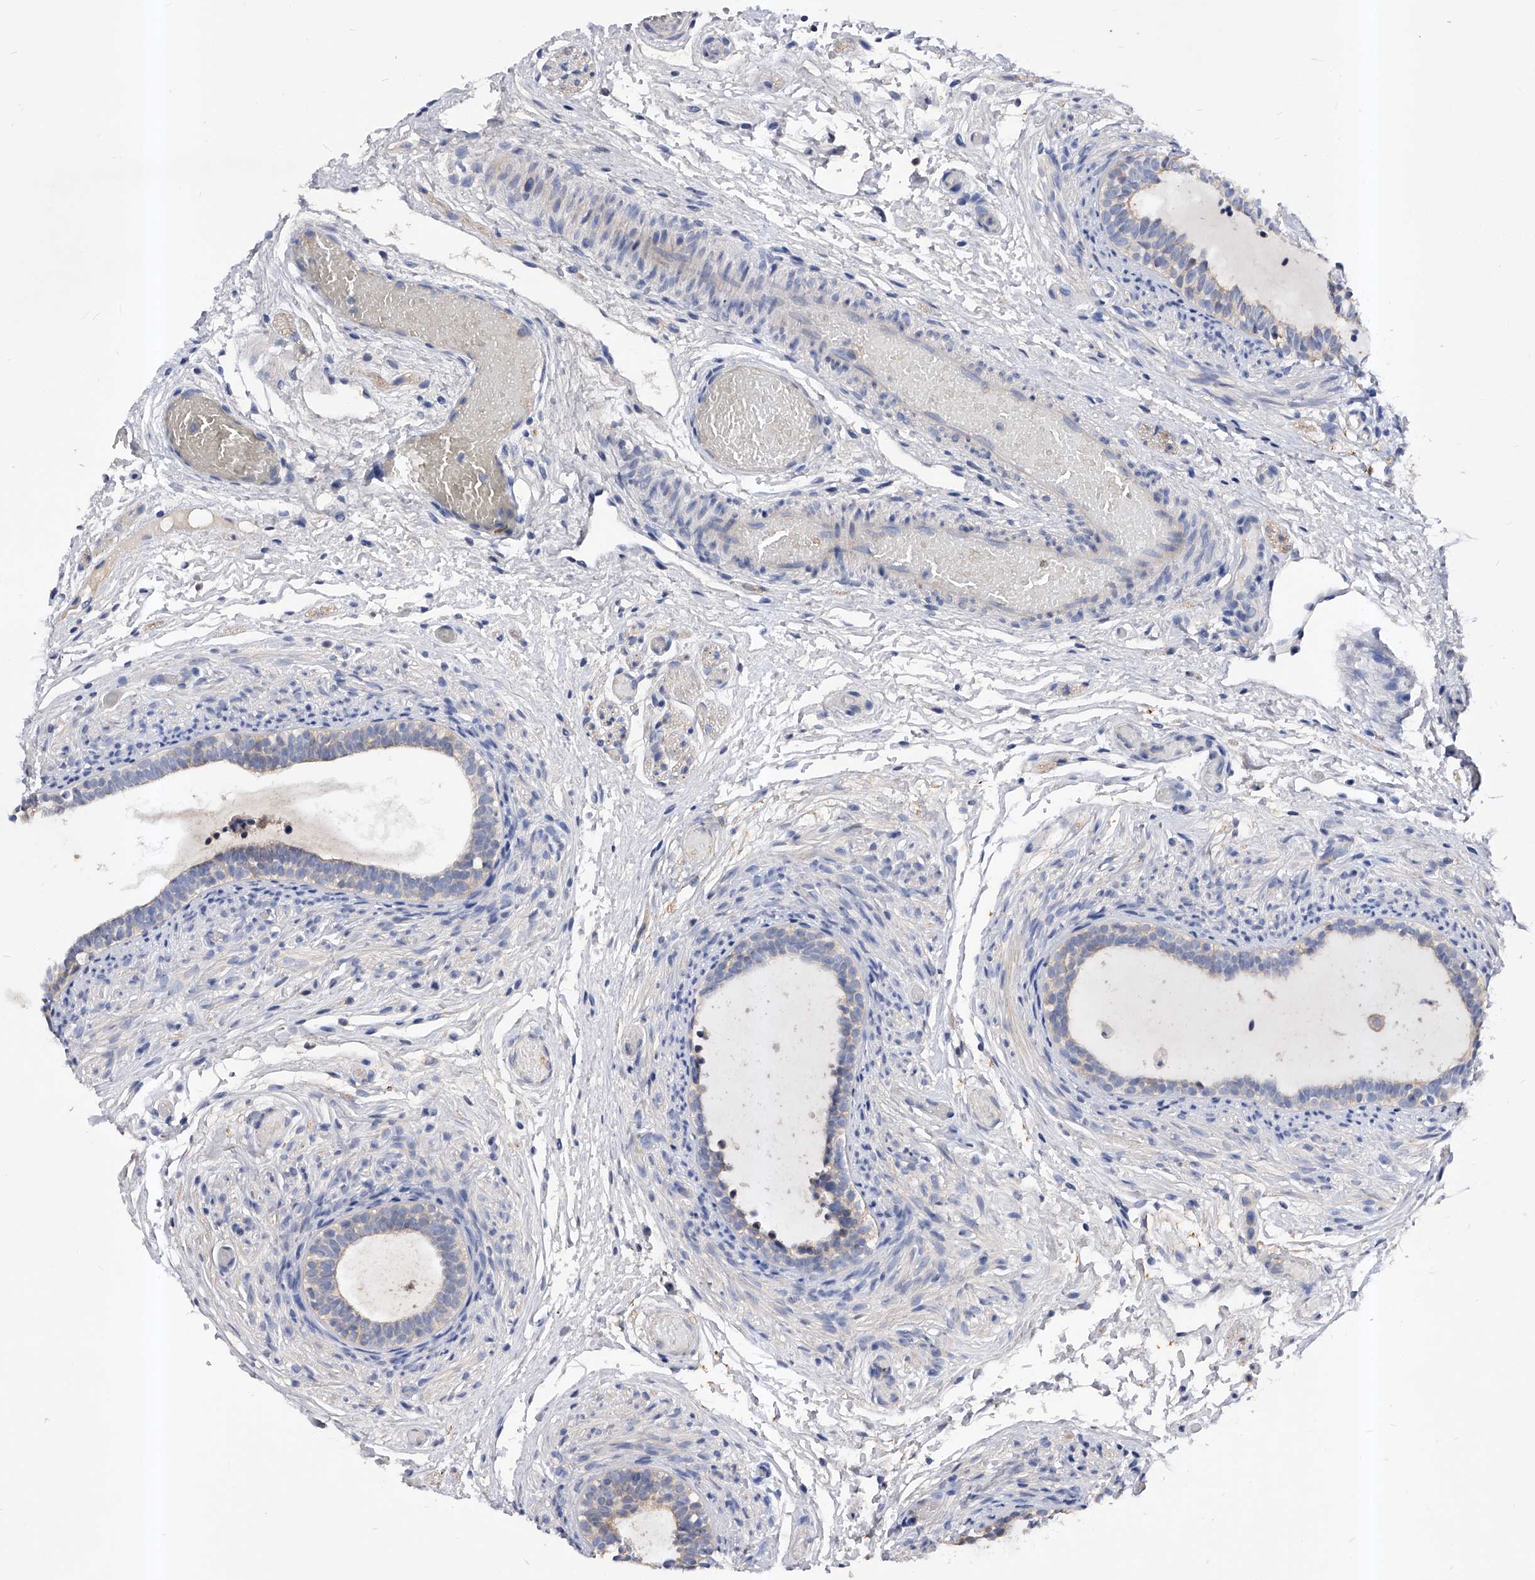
{"staining": {"intensity": "negative", "quantity": "none", "location": "none"}, "tissue": "epididymis", "cell_type": "Glandular cells", "image_type": "normal", "snomed": [{"axis": "morphology", "description": "Normal tissue, NOS"}, {"axis": "topography", "description": "Epididymis"}], "caption": "A high-resolution image shows immunohistochemistry staining of normal epididymis, which reveals no significant positivity in glandular cells. The staining is performed using DAB brown chromogen with nuclei counter-stained in using hematoxylin.", "gene": "ARL4C", "patient": {"sex": "male", "age": 5}}